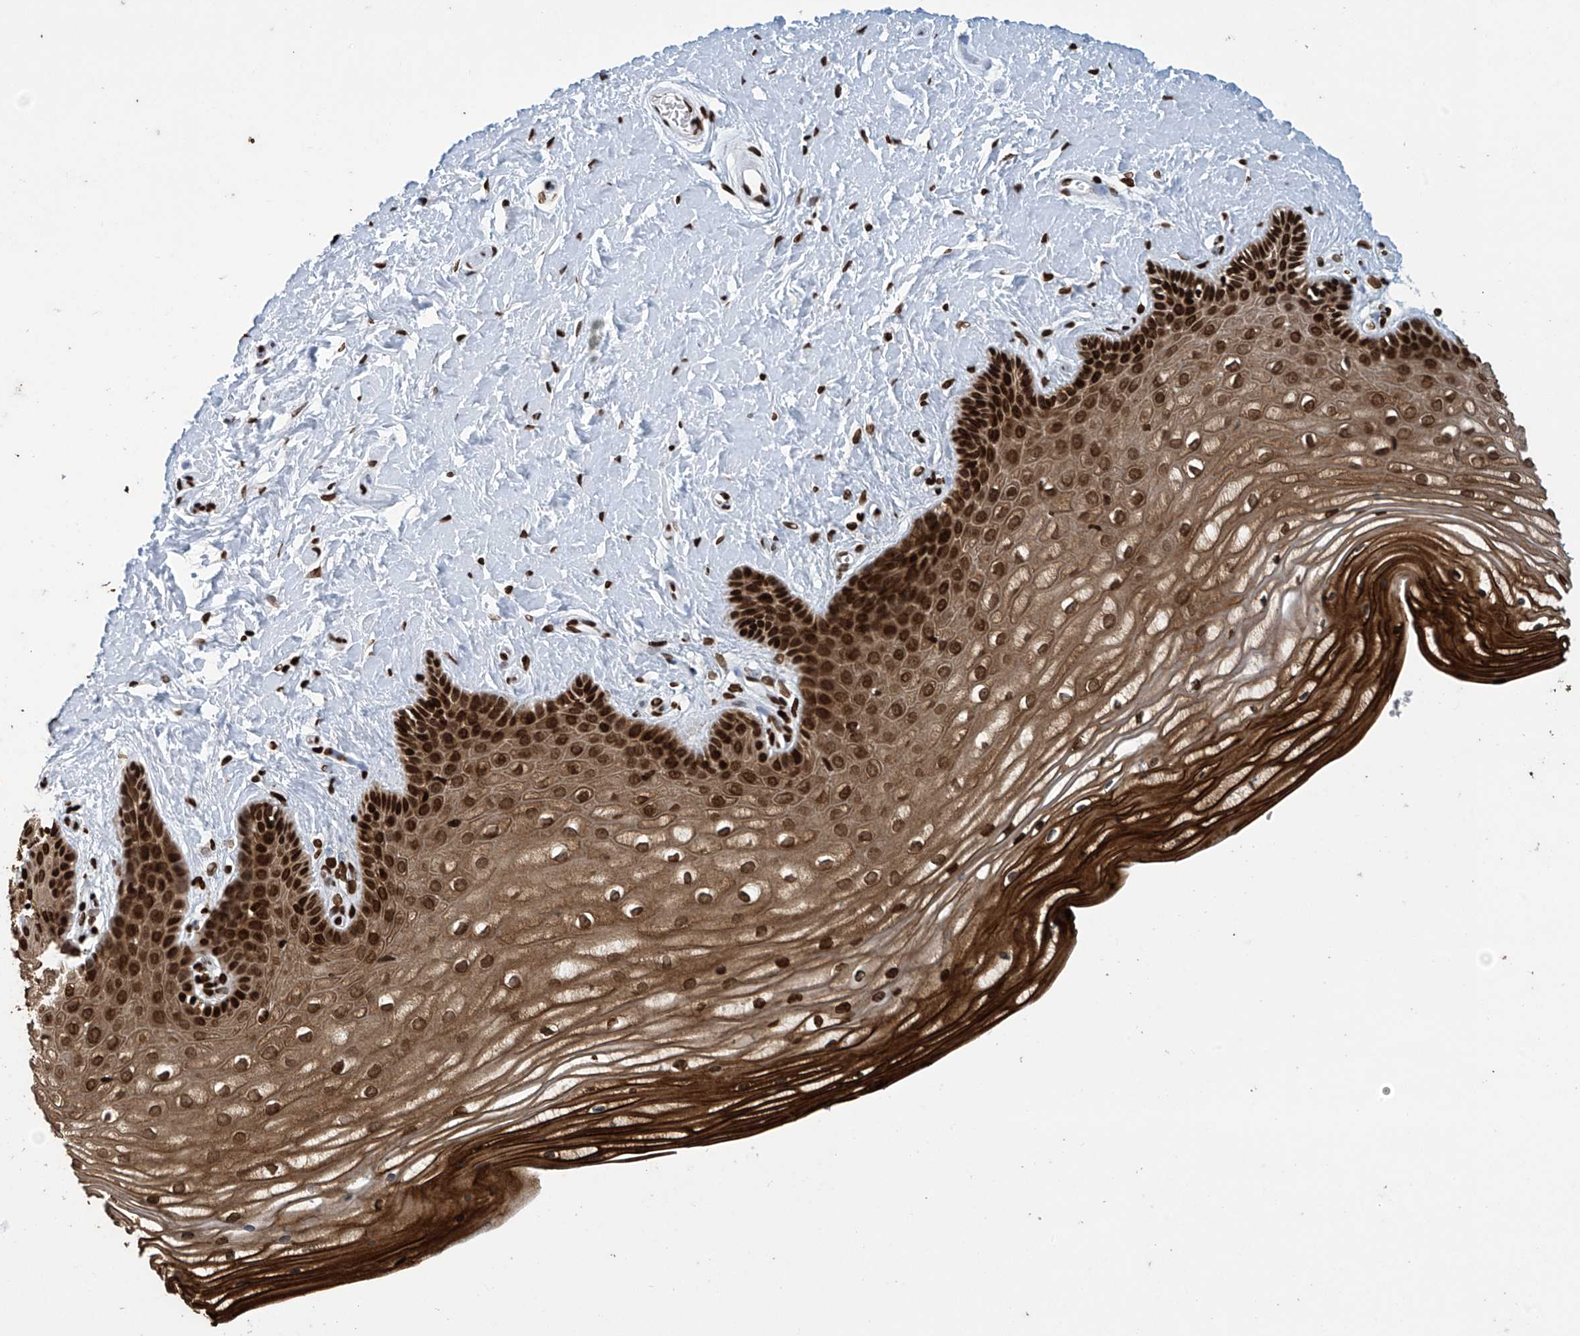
{"staining": {"intensity": "strong", "quantity": ">75%", "location": "cytoplasmic/membranous,nuclear"}, "tissue": "vagina", "cell_type": "Squamous epithelial cells", "image_type": "normal", "snomed": [{"axis": "morphology", "description": "Normal tissue, NOS"}, {"axis": "topography", "description": "Vagina"}, {"axis": "topography", "description": "Cervix"}], "caption": "Strong cytoplasmic/membranous,nuclear protein positivity is seen in about >75% of squamous epithelial cells in vagina.", "gene": "H4C16", "patient": {"sex": "female", "age": 40}}